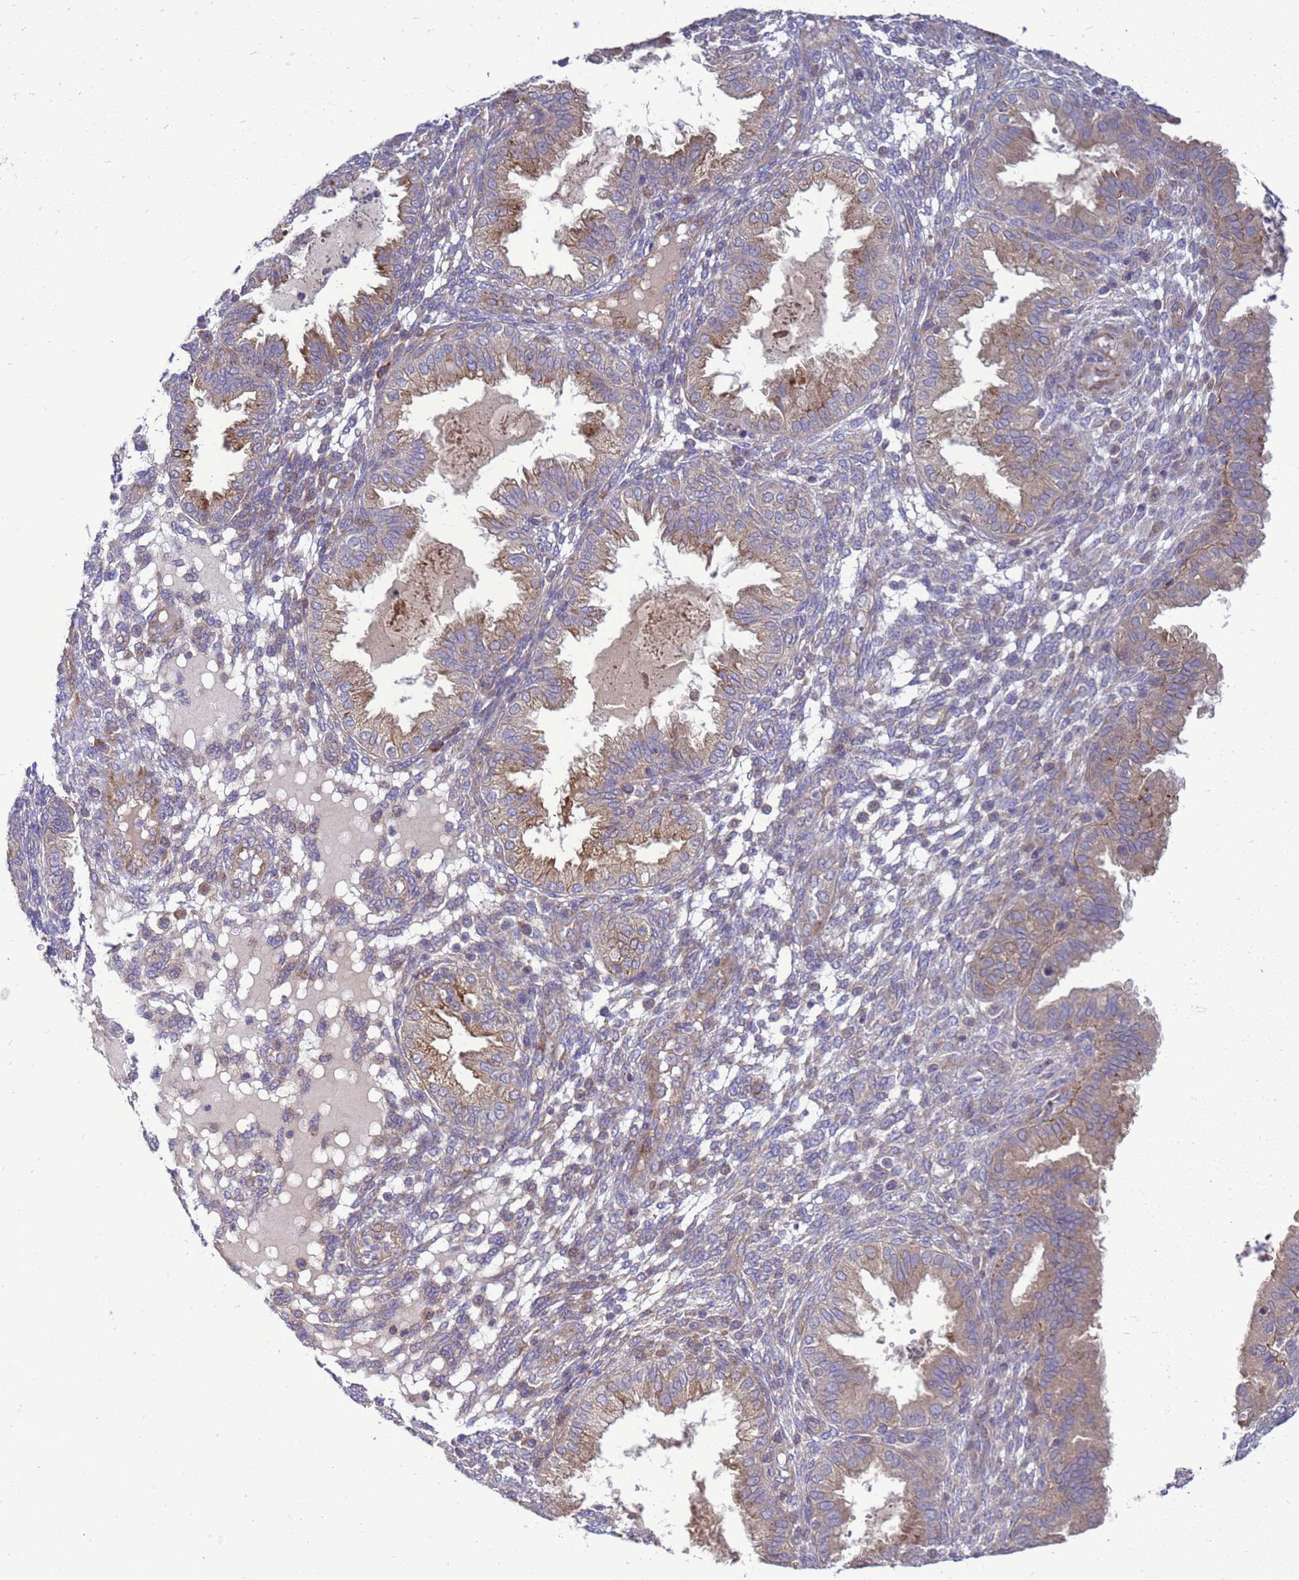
{"staining": {"intensity": "weak", "quantity": "<25%", "location": "cytoplasmic/membranous"}, "tissue": "endometrium", "cell_type": "Cells in endometrial stroma", "image_type": "normal", "snomed": [{"axis": "morphology", "description": "Normal tissue, NOS"}, {"axis": "topography", "description": "Endometrium"}], "caption": "Immunohistochemistry image of normal endometrium stained for a protein (brown), which exhibits no positivity in cells in endometrial stroma. Brightfield microscopy of IHC stained with DAB (3,3'-diaminobenzidine) (brown) and hematoxylin (blue), captured at high magnification.", "gene": "MON1B", "patient": {"sex": "female", "age": 33}}